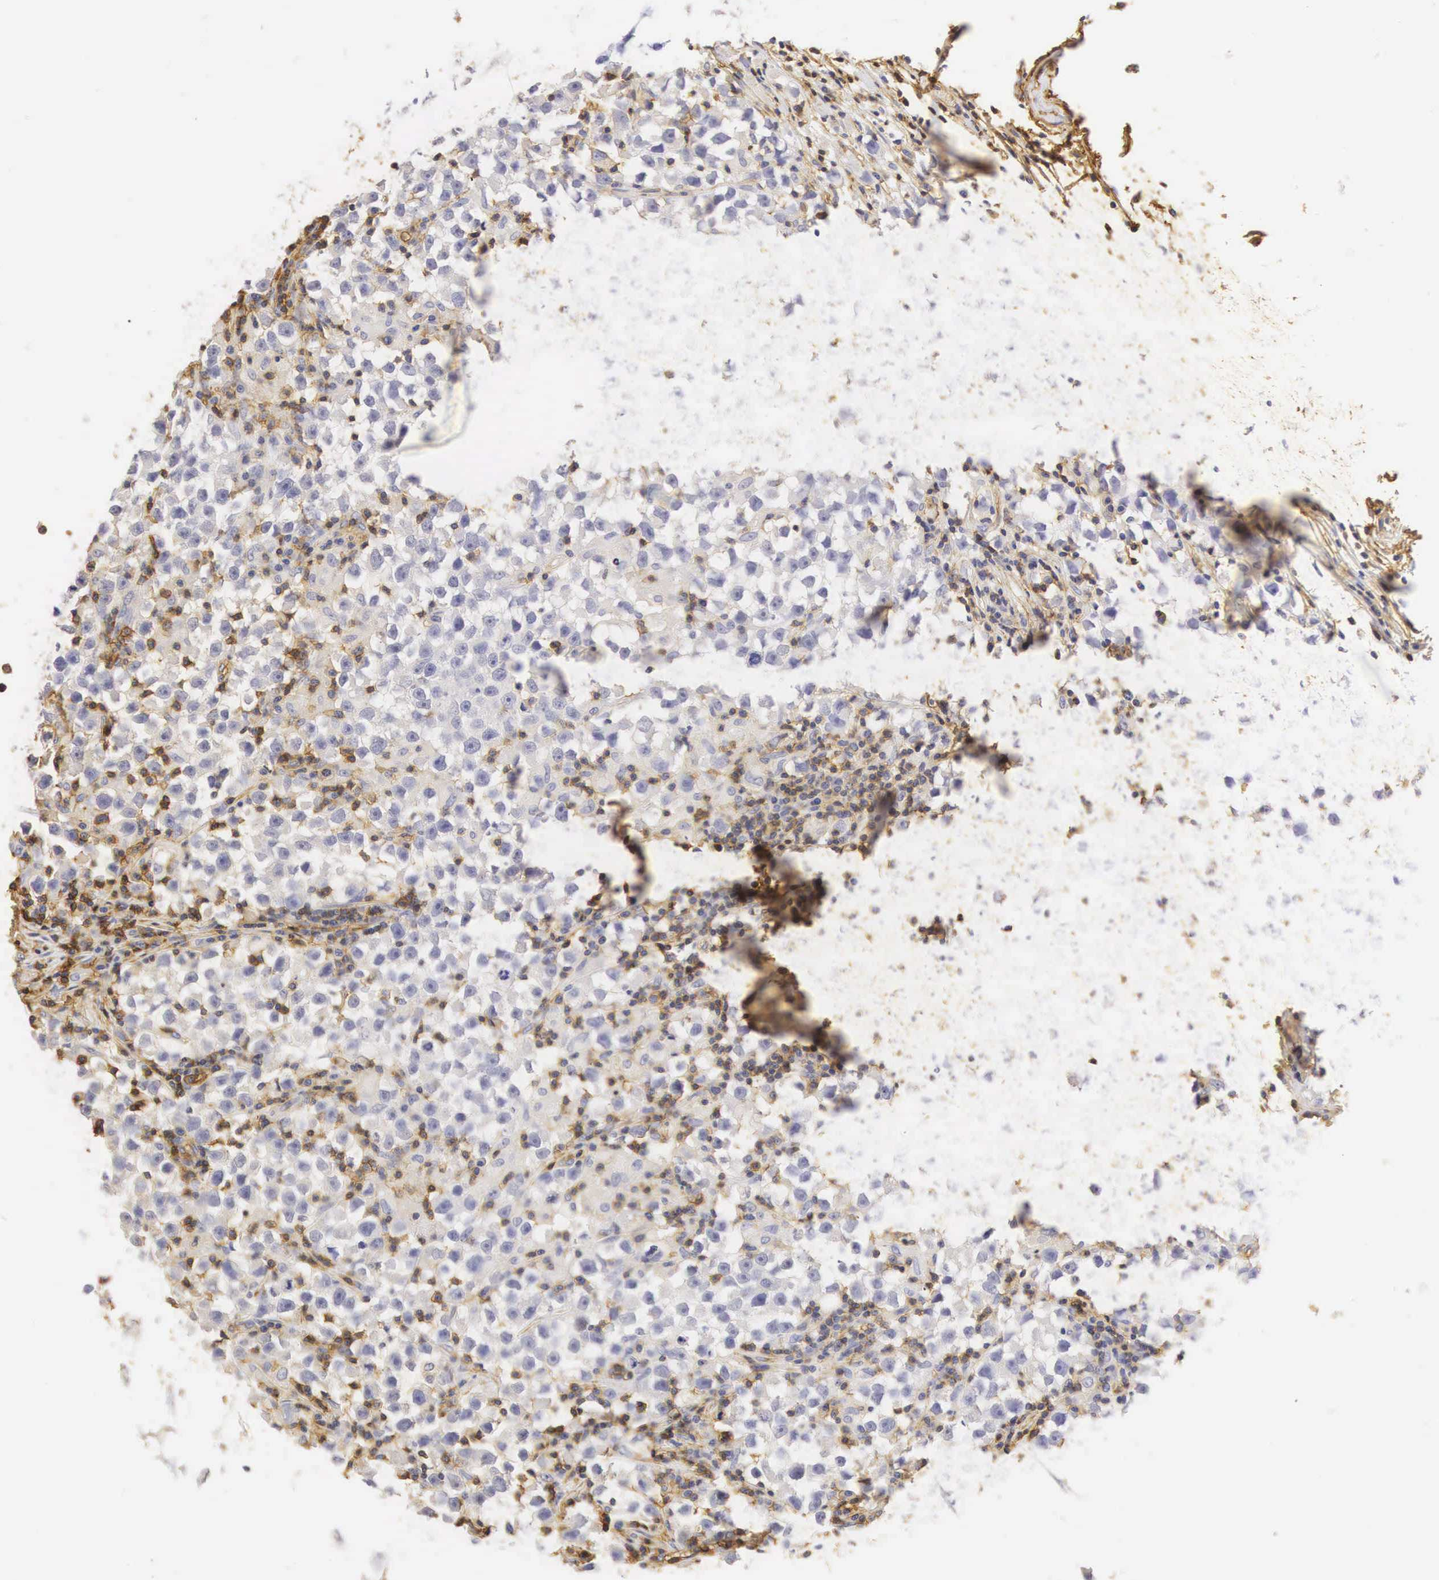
{"staining": {"intensity": "negative", "quantity": "none", "location": "none"}, "tissue": "testis cancer", "cell_type": "Tumor cells", "image_type": "cancer", "snomed": [{"axis": "morphology", "description": "Seminoma, NOS"}, {"axis": "topography", "description": "Testis"}], "caption": "Tumor cells show no significant protein positivity in testis cancer. (DAB immunohistochemistry (IHC) with hematoxylin counter stain).", "gene": "CD99", "patient": {"sex": "male", "age": 33}}